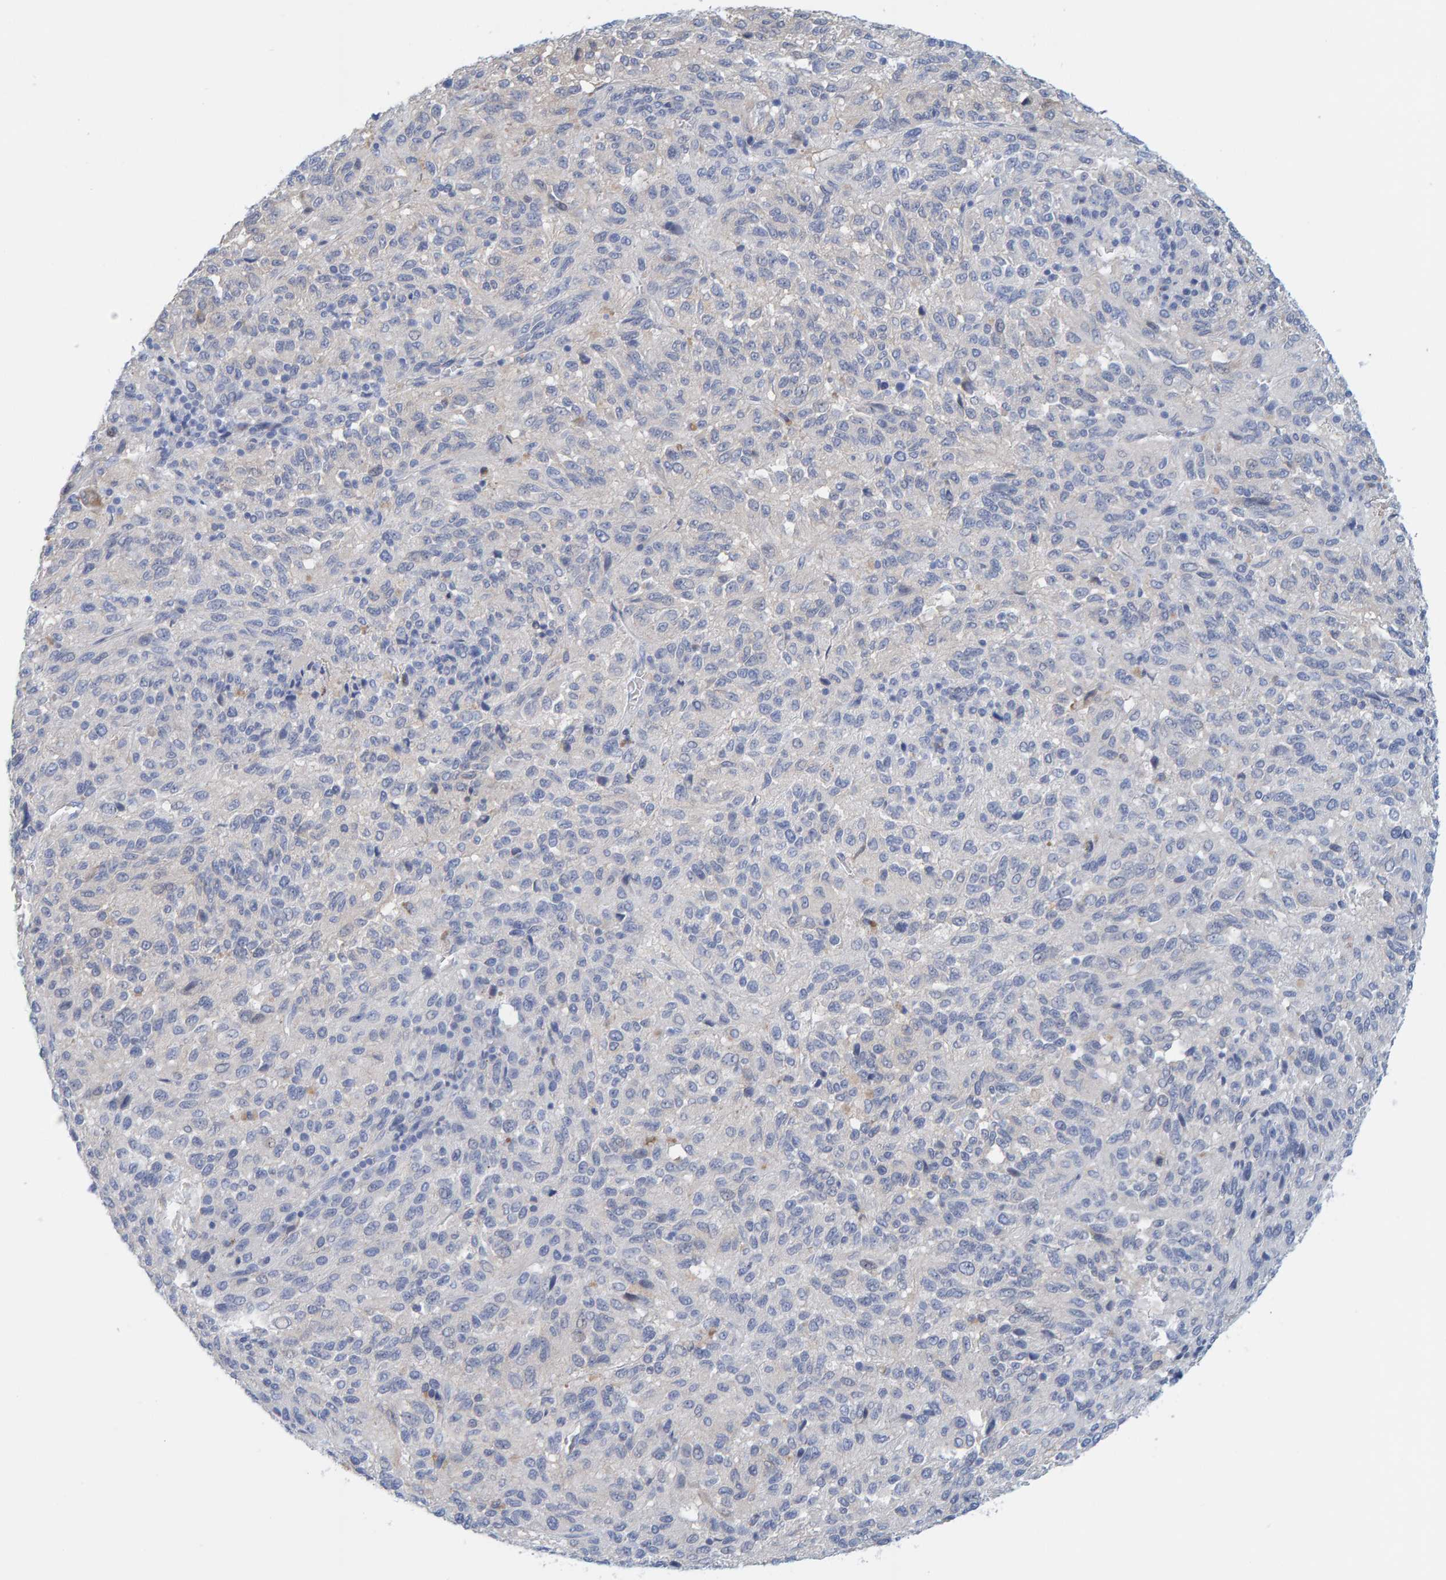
{"staining": {"intensity": "negative", "quantity": "none", "location": "none"}, "tissue": "melanoma", "cell_type": "Tumor cells", "image_type": "cancer", "snomed": [{"axis": "morphology", "description": "Malignant melanoma, Metastatic site"}, {"axis": "topography", "description": "Lung"}], "caption": "Malignant melanoma (metastatic site) was stained to show a protein in brown. There is no significant positivity in tumor cells. Brightfield microscopy of immunohistochemistry (IHC) stained with DAB (brown) and hematoxylin (blue), captured at high magnification.", "gene": "KLHL11", "patient": {"sex": "male", "age": 64}}